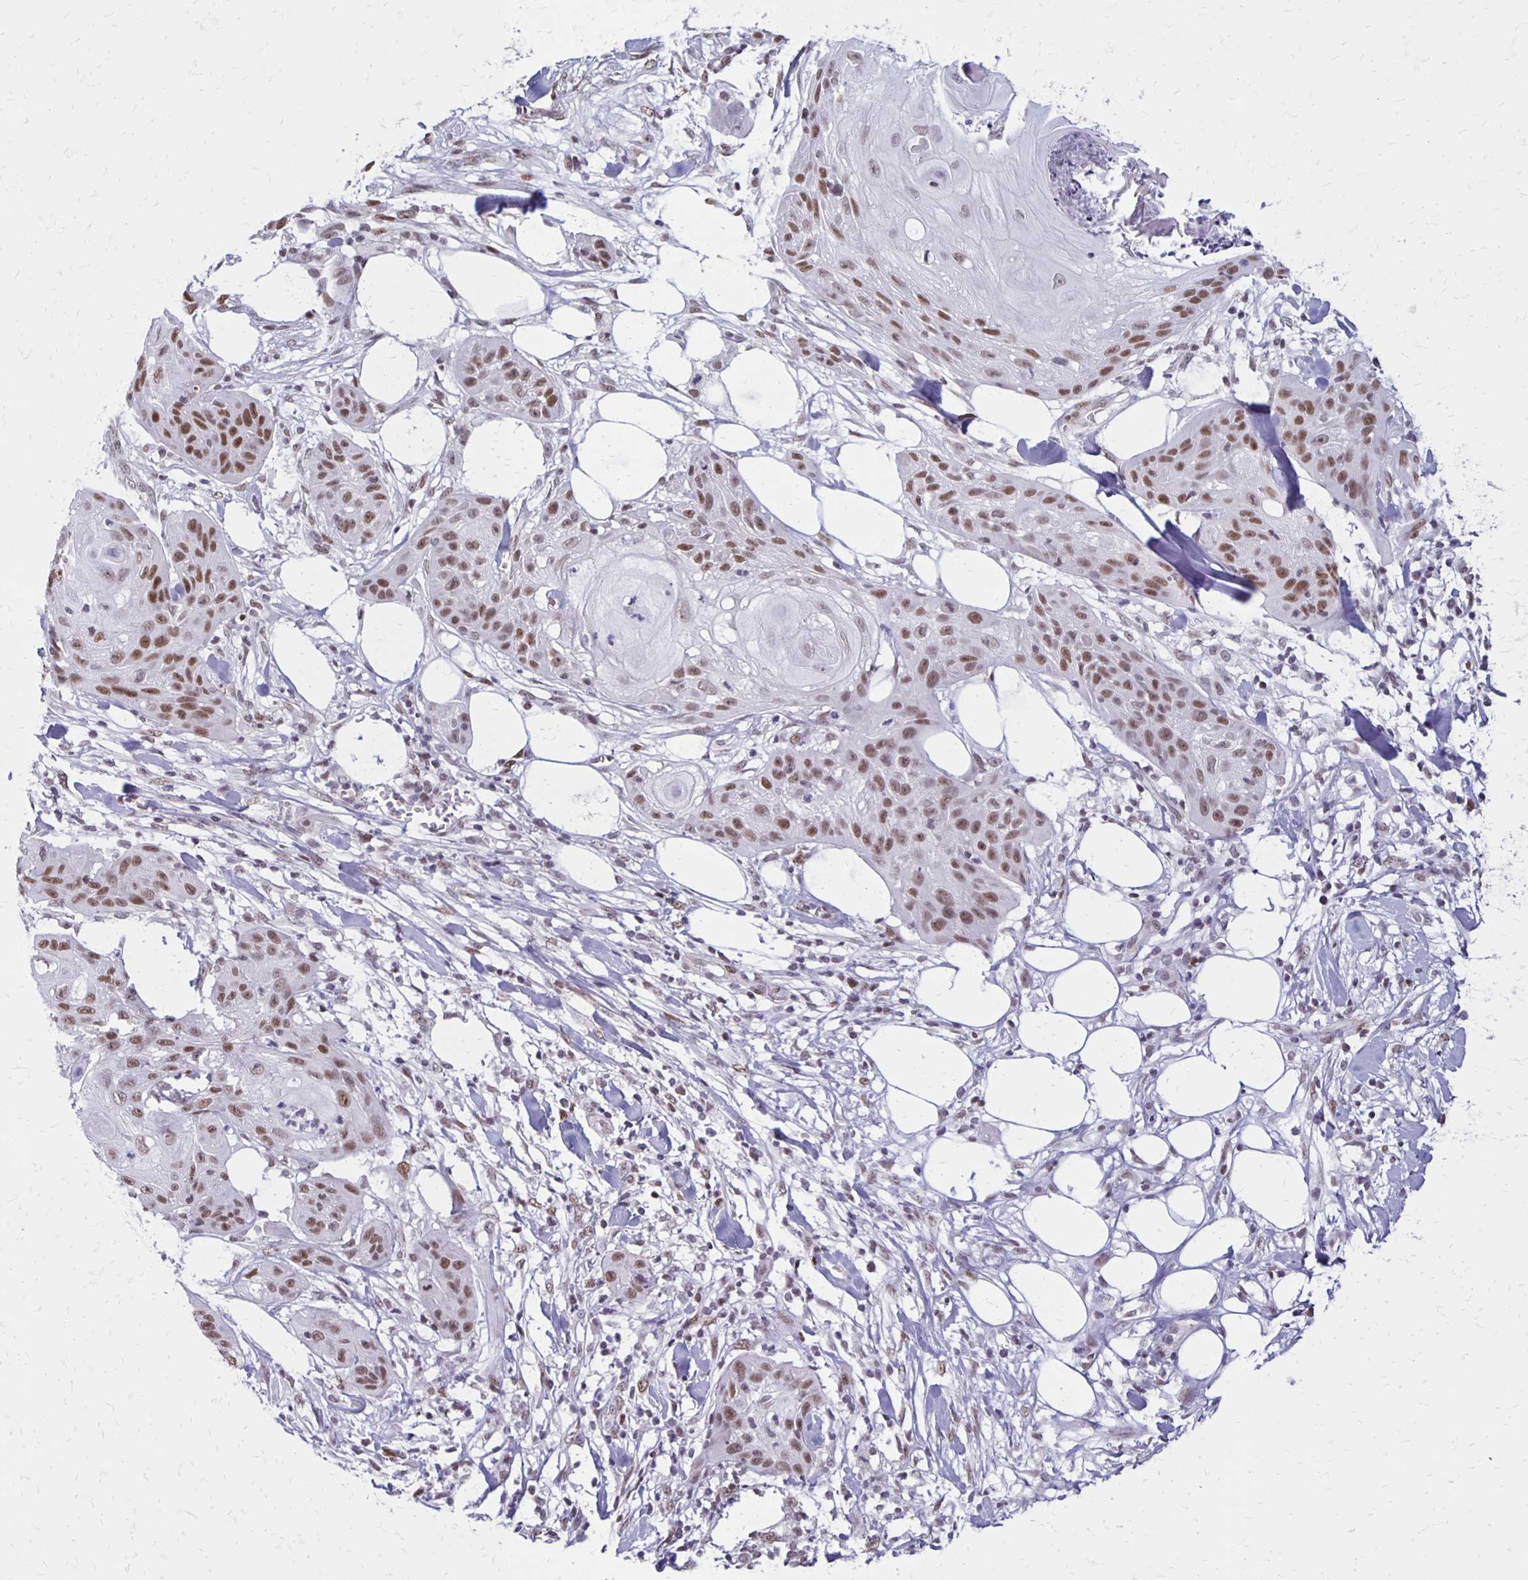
{"staining": {"intensity": "moderate", "quantity": ">75%", "location": "nuclear"}, "tissue": "skin cancer", "cell_type": "Tumor cells", "image_type": "cancer", "snomed": [{"axis": "morphology", "description": "Squamous cell carcinoma, NOS"}, {"axis": "topography", "description": "Skin"}], "caption": "Skin cancer (squamous cell carcinoma) was stained to show a protein in brown. There is medium levels of moderate nuclear positivity in about >75% of tumor cells.", "gene": "DDB2", "patient": {"sex": "female", "age": 88}}